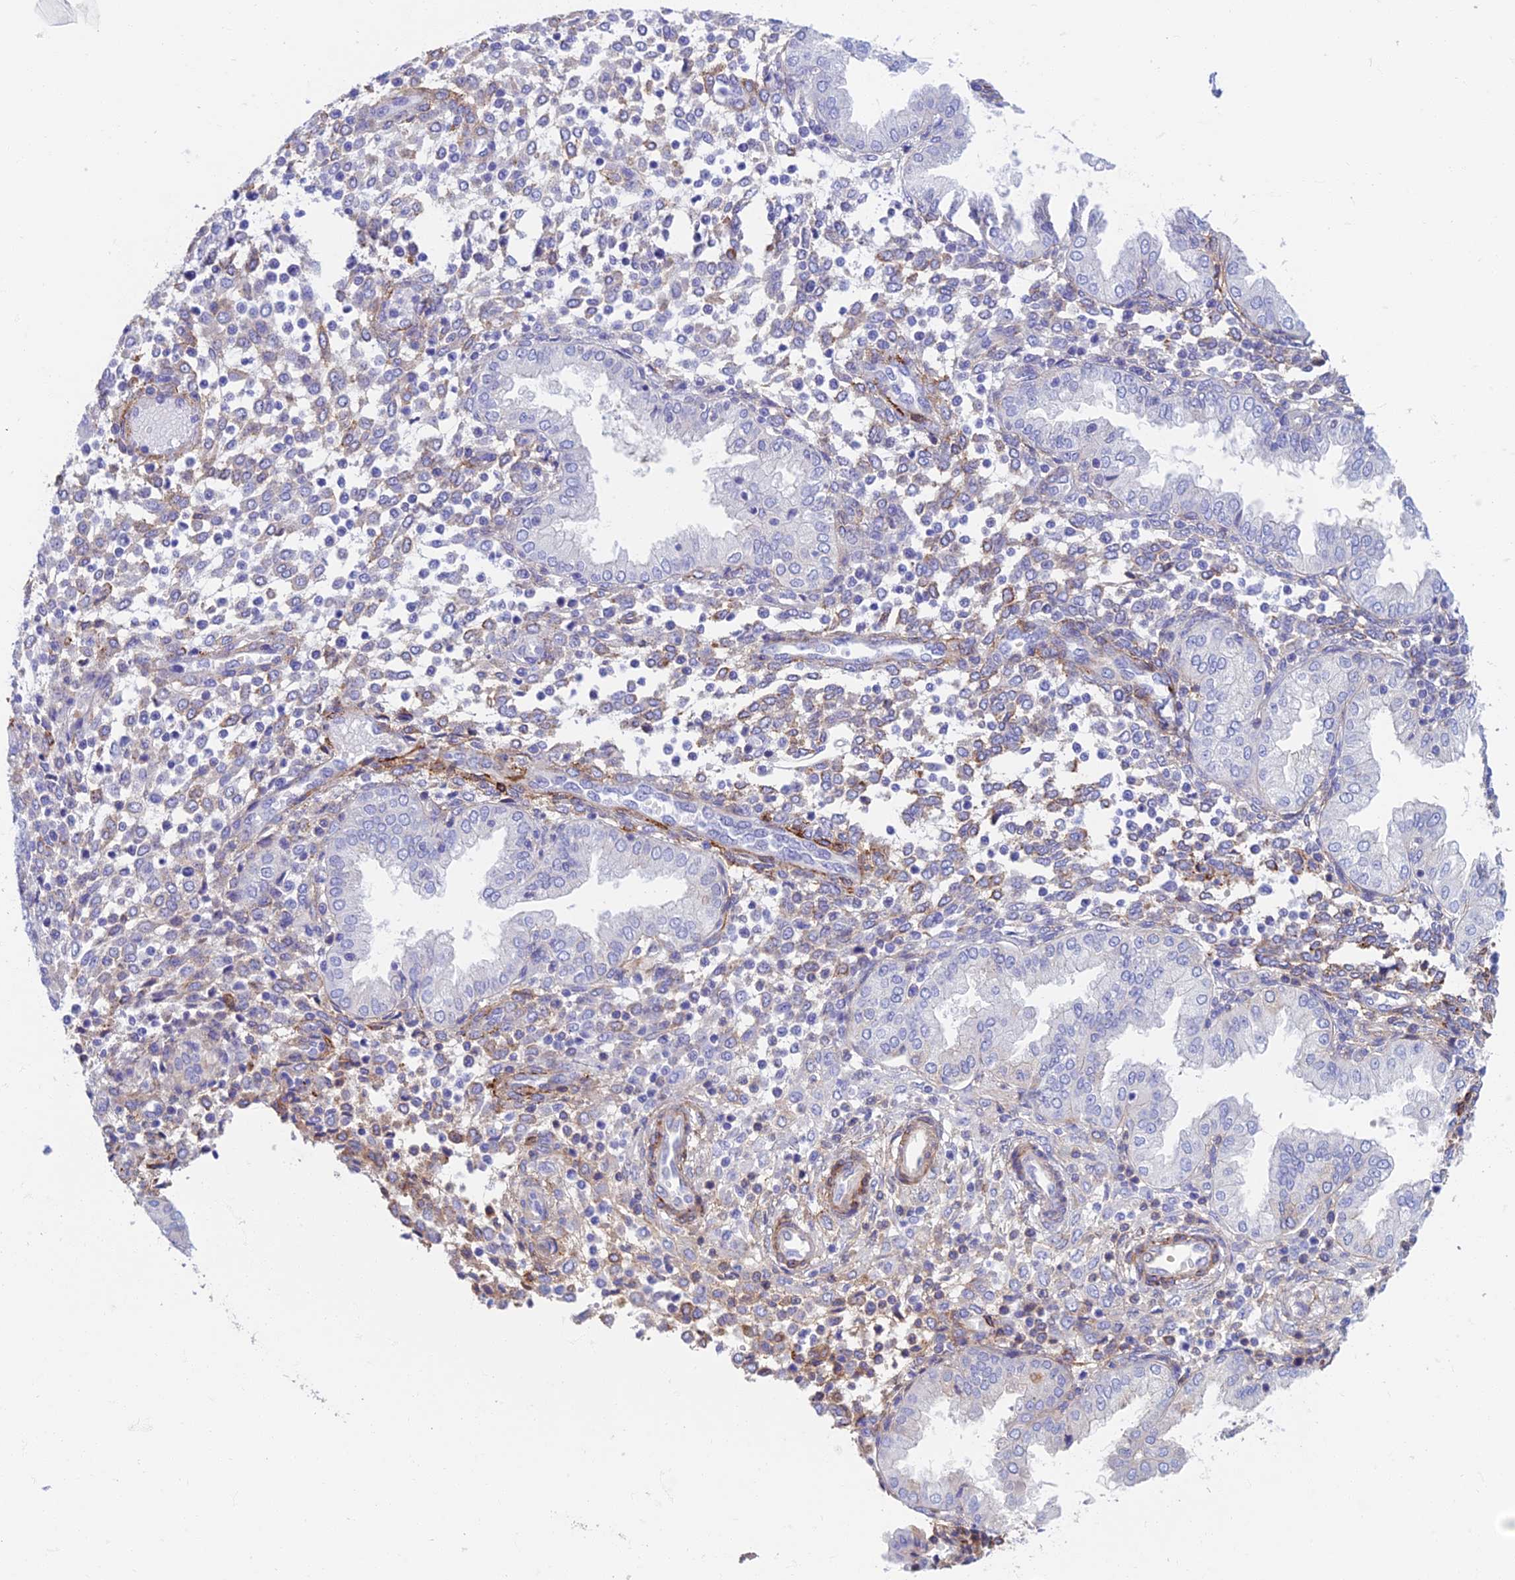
{"staining": {"intensity": "weak", "quantity": "<25%", "location": "cytoplasmic/membranous"}, "tissue": "endometrium", "cell_type": "Cells in endometrial stroma", "image_type": "normal", "snomed": [{"axis": "morphology", "description": "Normal tissue, NOS"}, {"axis": "topography", "description": "Endometrium"}], "caption": "Immunohistochemical staining of unremarkable endometrium reveals no significant staining in cells in endometrial stroma.", "gene": "ETFRF1", "patient": {"sex": "female", "age": 53}}